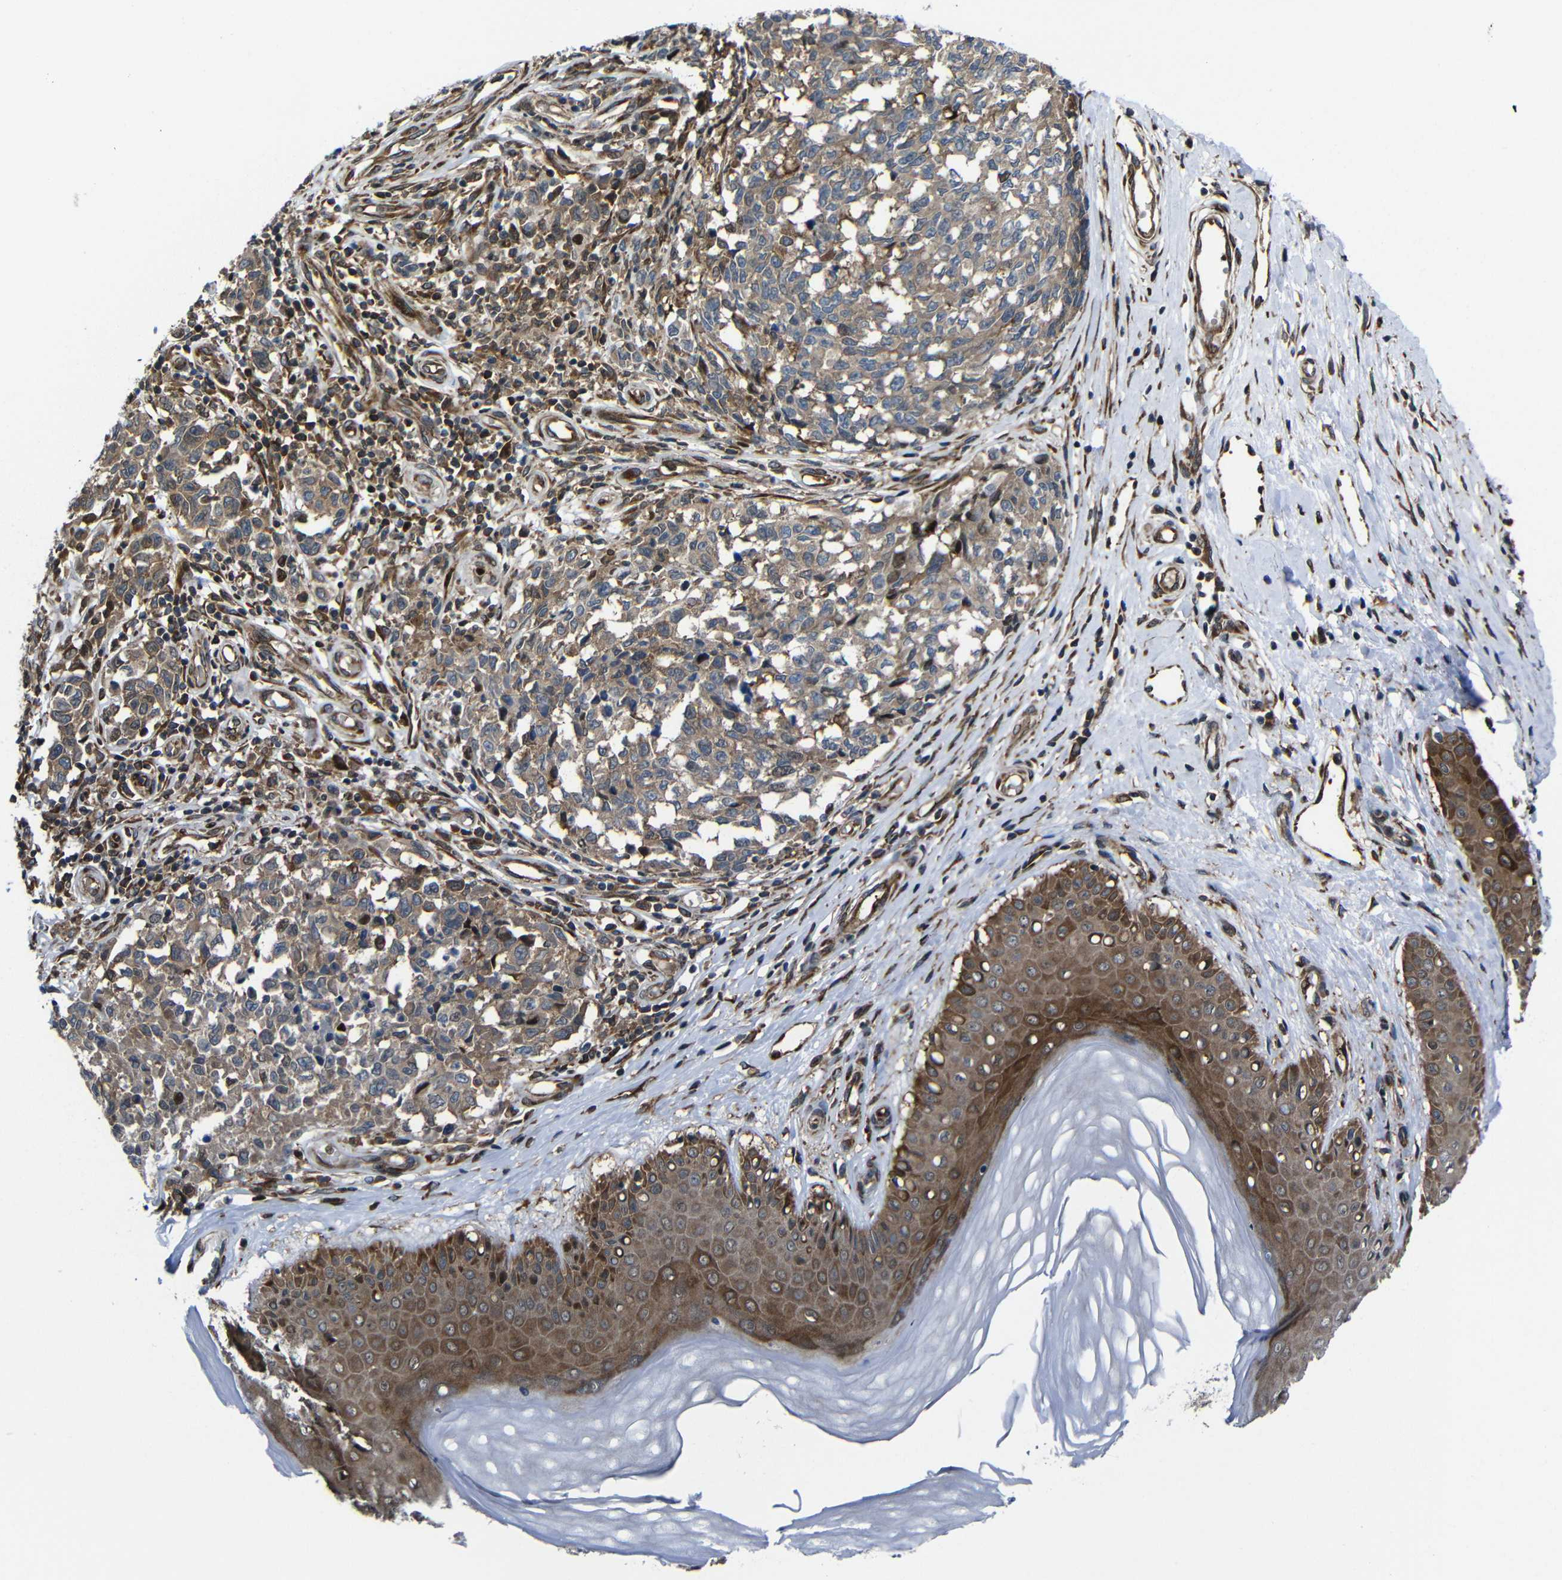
{"staining": {"intensity": "weak", "quantity": ">75%", "location": "cytoplasmic/membranous"}, "tissue": "melanoma", "cell_type": "Tumor cells", "image_type": "cancer", "snomed": [{"axis": "morphology", "description": "Malignant melanoma, NOS"}, {"axis": "topography", "description": "Skin"}], "caption": "Brown immunohistochemical staining in human malignant melanoma reveals weak cytoplasmic/membranous staining in about >75% of tumor cells.", "gene": "KIAA0513", "patient": {"sex": "female", "age": 64}}